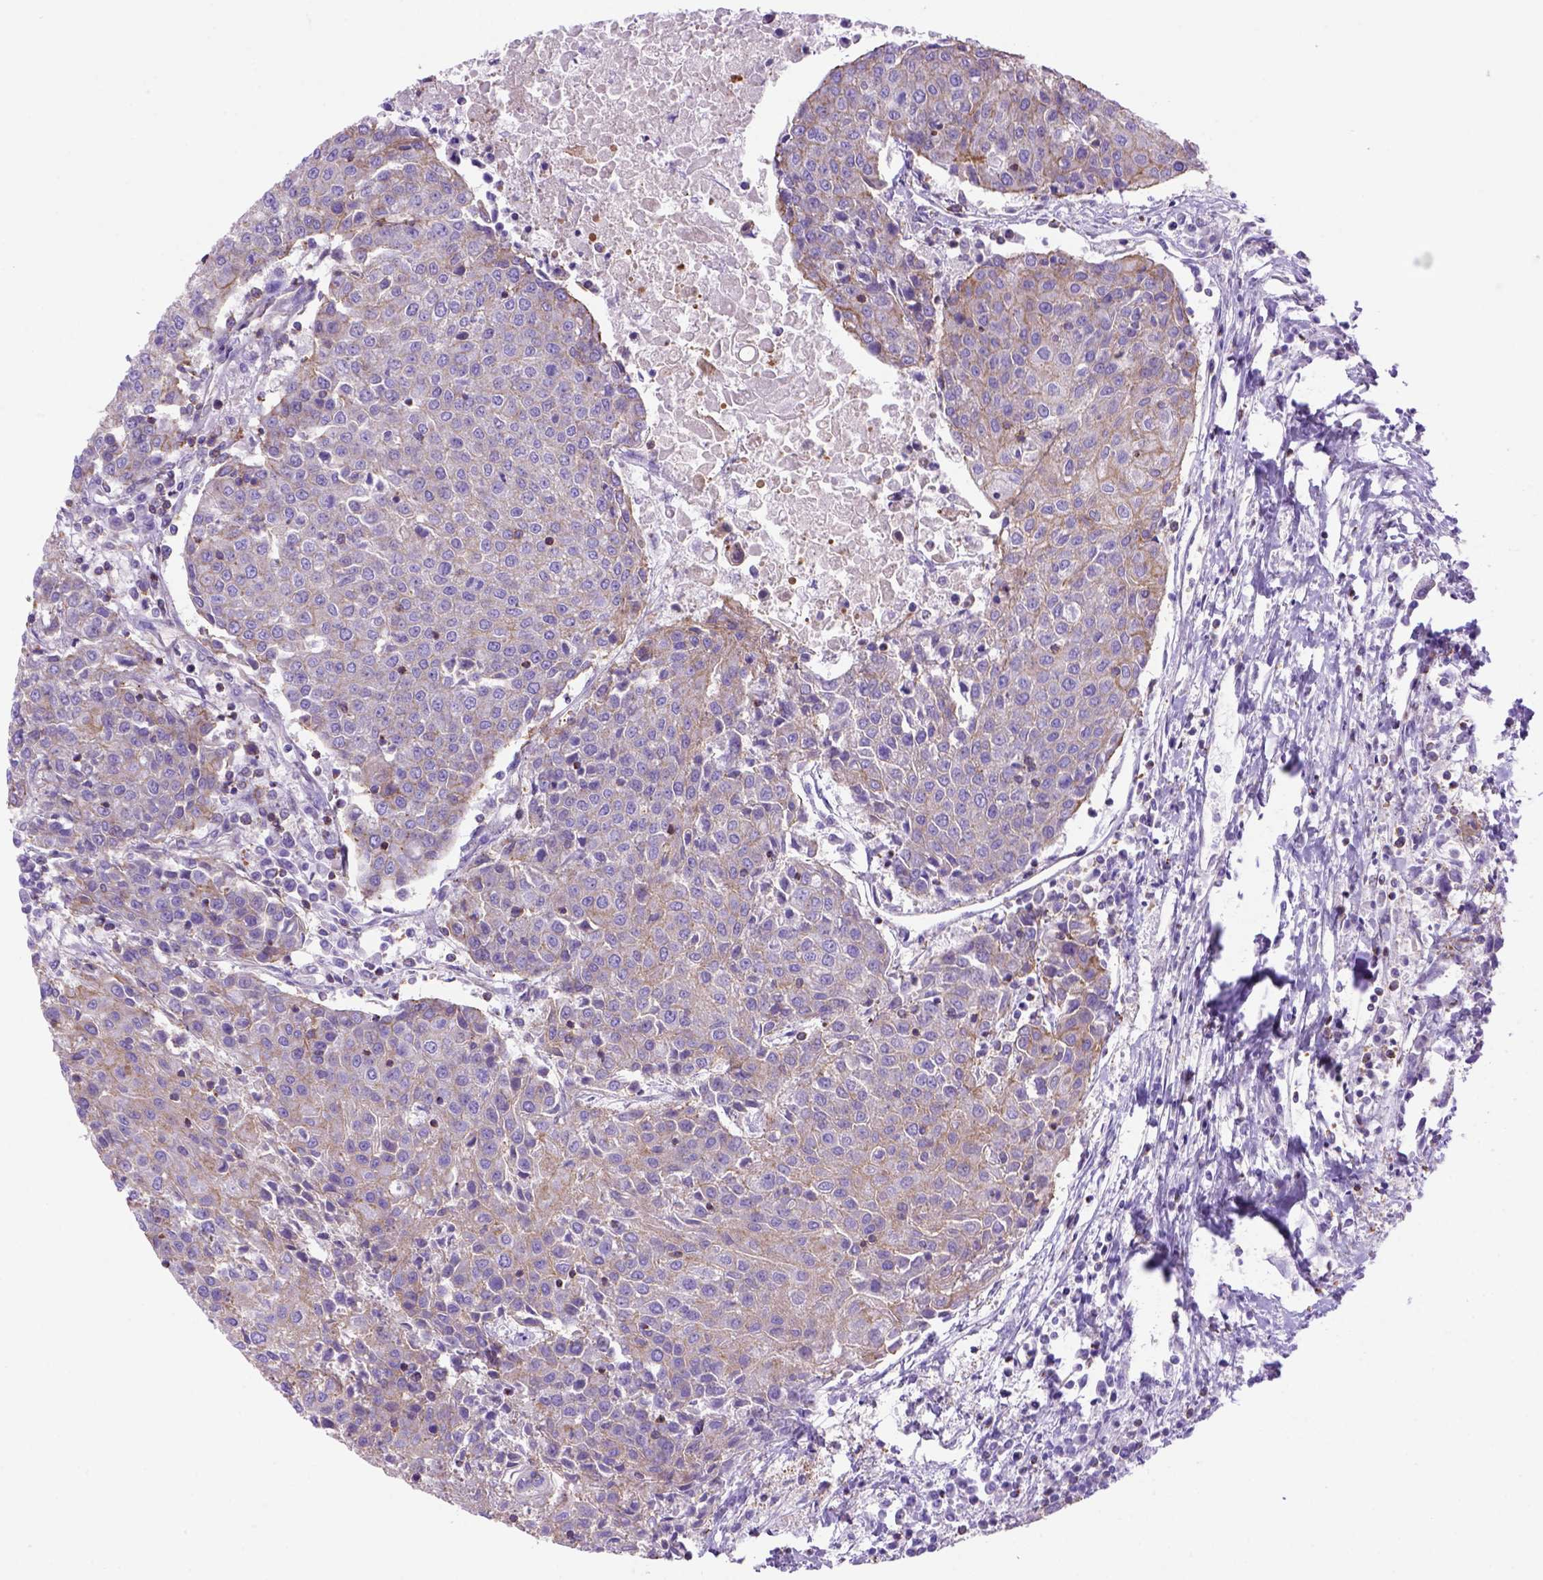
{"staining": {"intensity": "moderate", "quantity": ">75%", "location": "cytoplasmic/membranous"}, "tissue": "urothelial cancer", "cell_type": "Tumor cells", "image_type": "cancer", "snomed": [{"axis": "morphology", "description": "Urothelial carcinoma, High grade"}, {"axis": "topography", "description": "Urinary bladder"}], "caption": "Urothelial cancer stained with DAB immunohistochemistry (IHC) displays medium levels of moderate cytoplasmic/membranous positivity in about >75% of tumor cells.", "gene": "PEX12", "patient": {"sex": "female", "age": 85}}